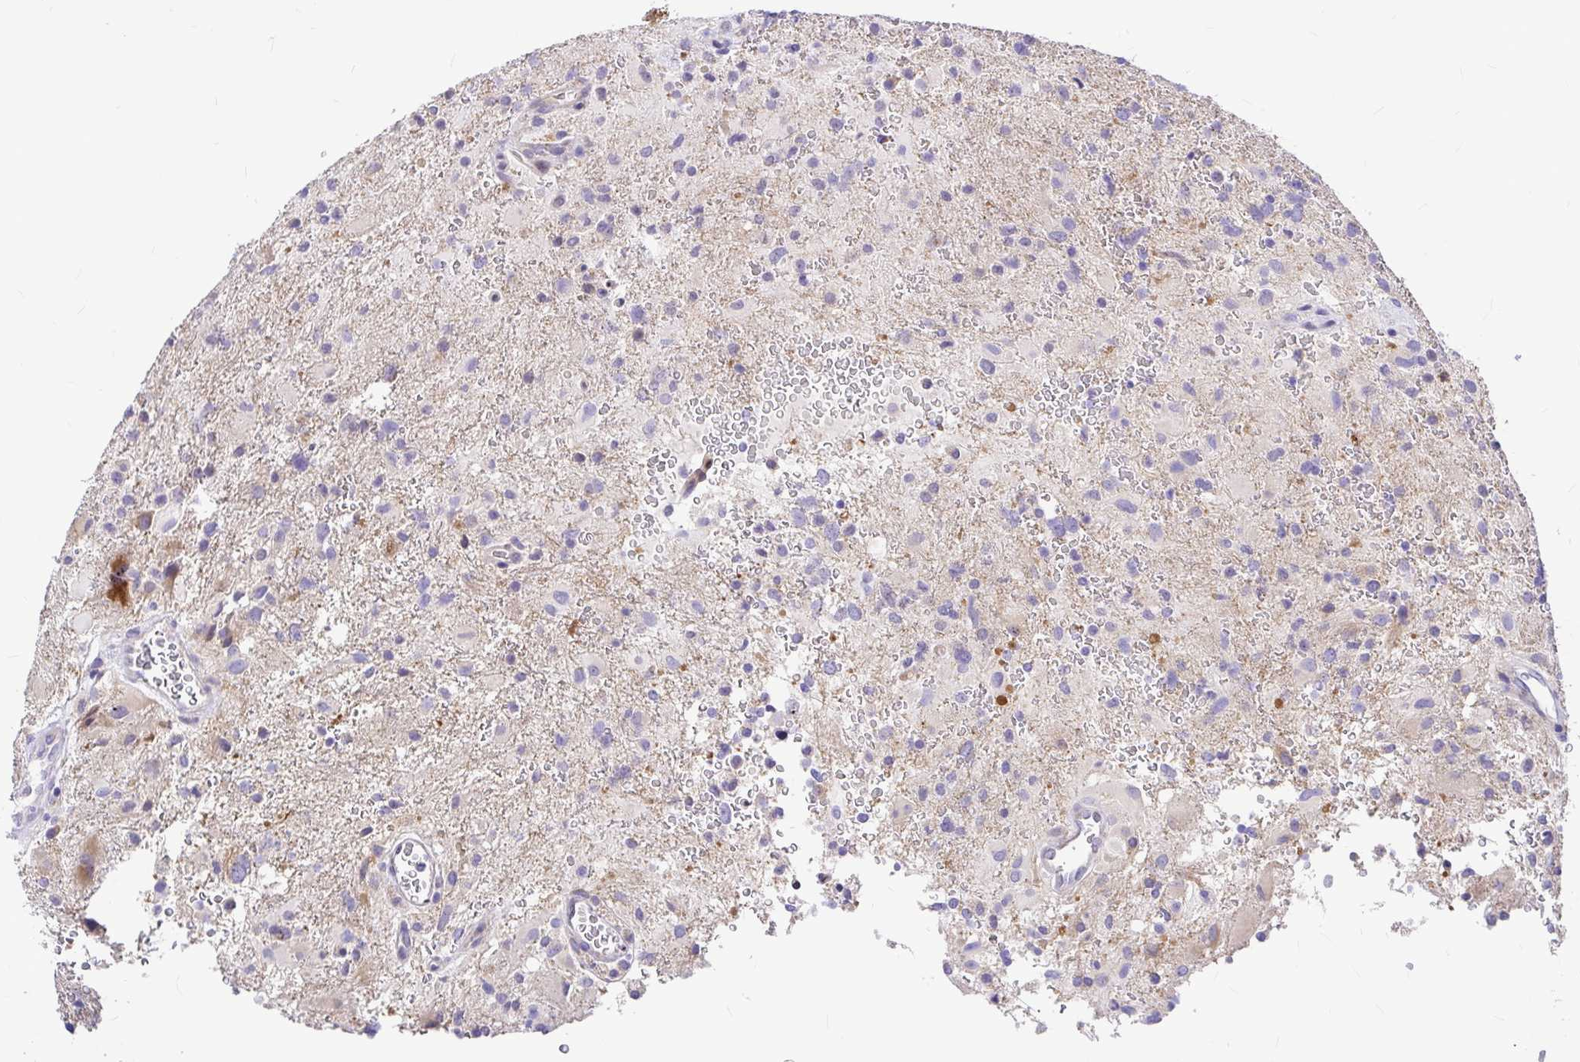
{"staining": {"intensity": "negative", "quantity": "none", "location": "none"}, "tissue": "glioma", "cell_type": "Tumor cells", "image_type": "cancer", "snomed": [{"axis": "morphology", "description": "Glioma, malignant, High grade"}, {"axis": "topography", "description": "Brain"}], "caption": "Tumor cells show no significant positivity in glioma.", "gene": "GABBR2", "patient": {"sex": "male", "age": 53}}